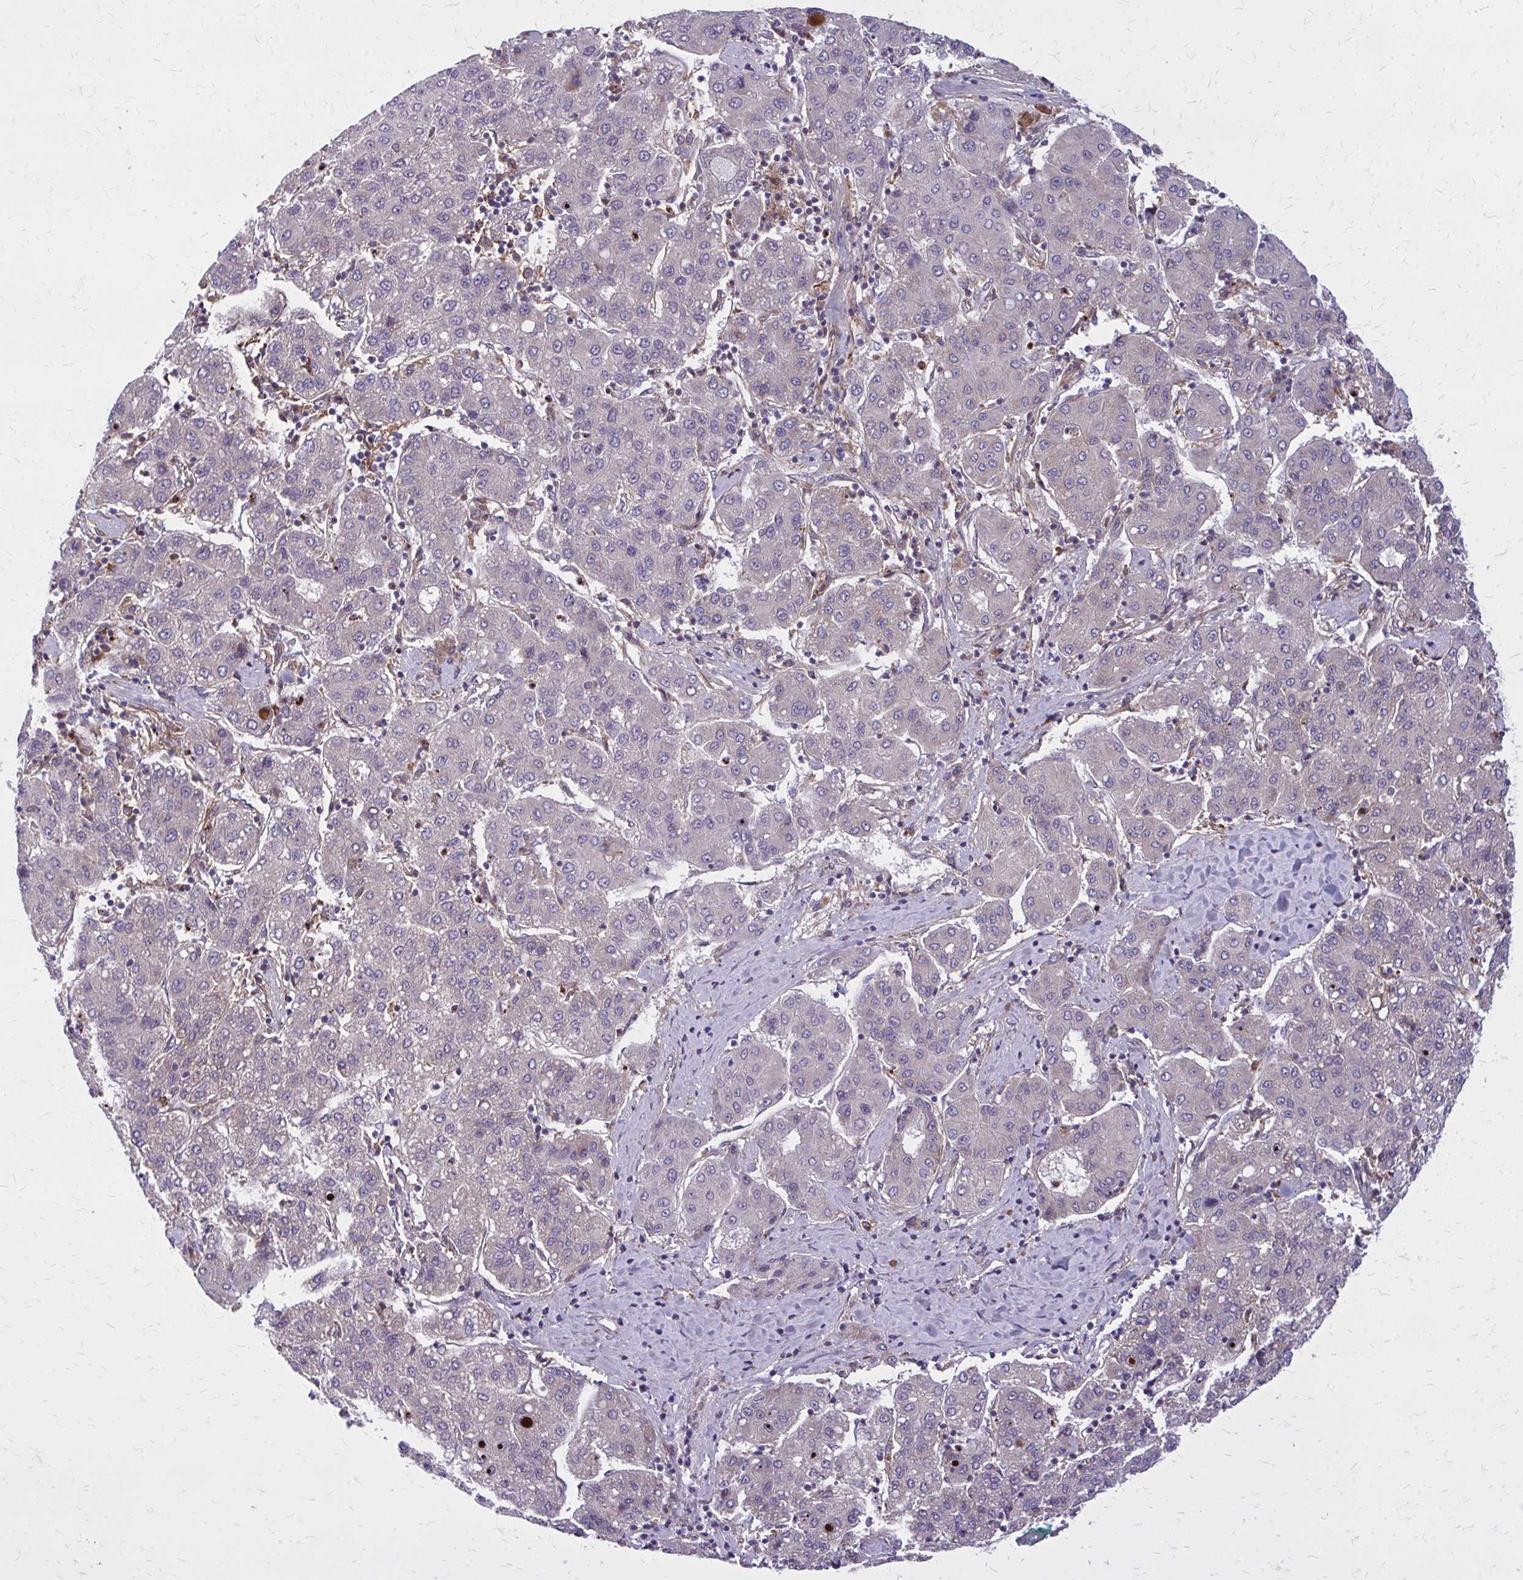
{"staining": {"intensity": "negative", "quantity": "none", "location": "none"}, "tissue": "liver cancer", "cell_type": "Tumor cells", "image_type": "cancer", "snomed": [{"axis": "morphology", "description": "Carcinoma, Hepatocellular, NOS"}, {"axis": "topography", "description": "Liver"}], "caption": "This histopathology image is of liver cancer stained with immunohistochemistry (IHC) to label a protein in brown with the nuclei are counter-stained blue. There is no staining in tumor cells. The staining is performed using DAB brown chromogen with nuclei counter-stained in using hematoxylin.", "gene": "OXNAD1", "patient": {"sex": "male", "age": 65}}